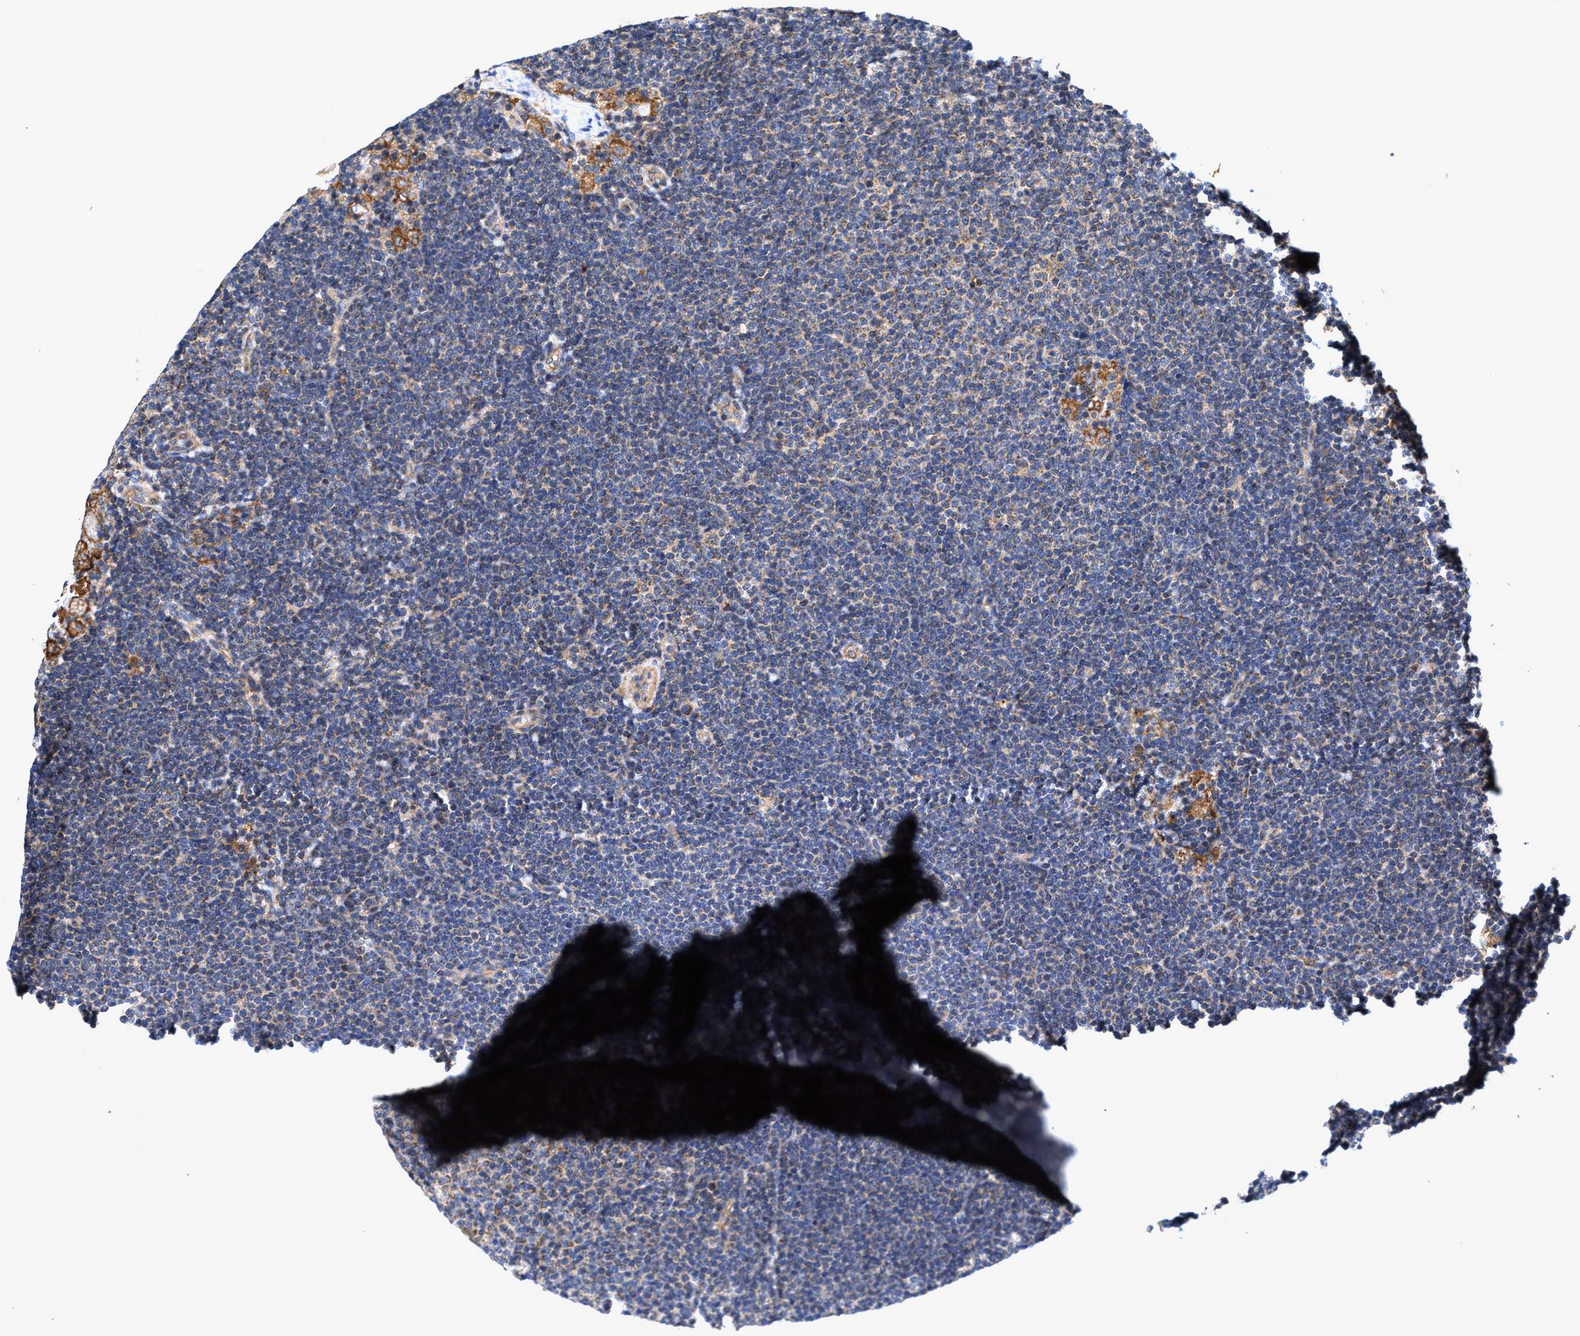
{"staining": {"intensity": "weak", "quantity": "<25%", "location": "cytoplasmic/membranous"}, "tissue": "lymphoma", "cell_type": "Tumor cells", "image_type": "cancer", "snomed": [{"axis": "morphology", "description": "Malignant lymphoma, non-Hodgkin's type, Low grade"}, {"axis": "topography", "description": "Lymph node"}], "caption": "Tumor cells are negative for brown protein staining in lymphoma.", "gene": "EFNA4", "patient": {"sex": "female", "age": 53}}